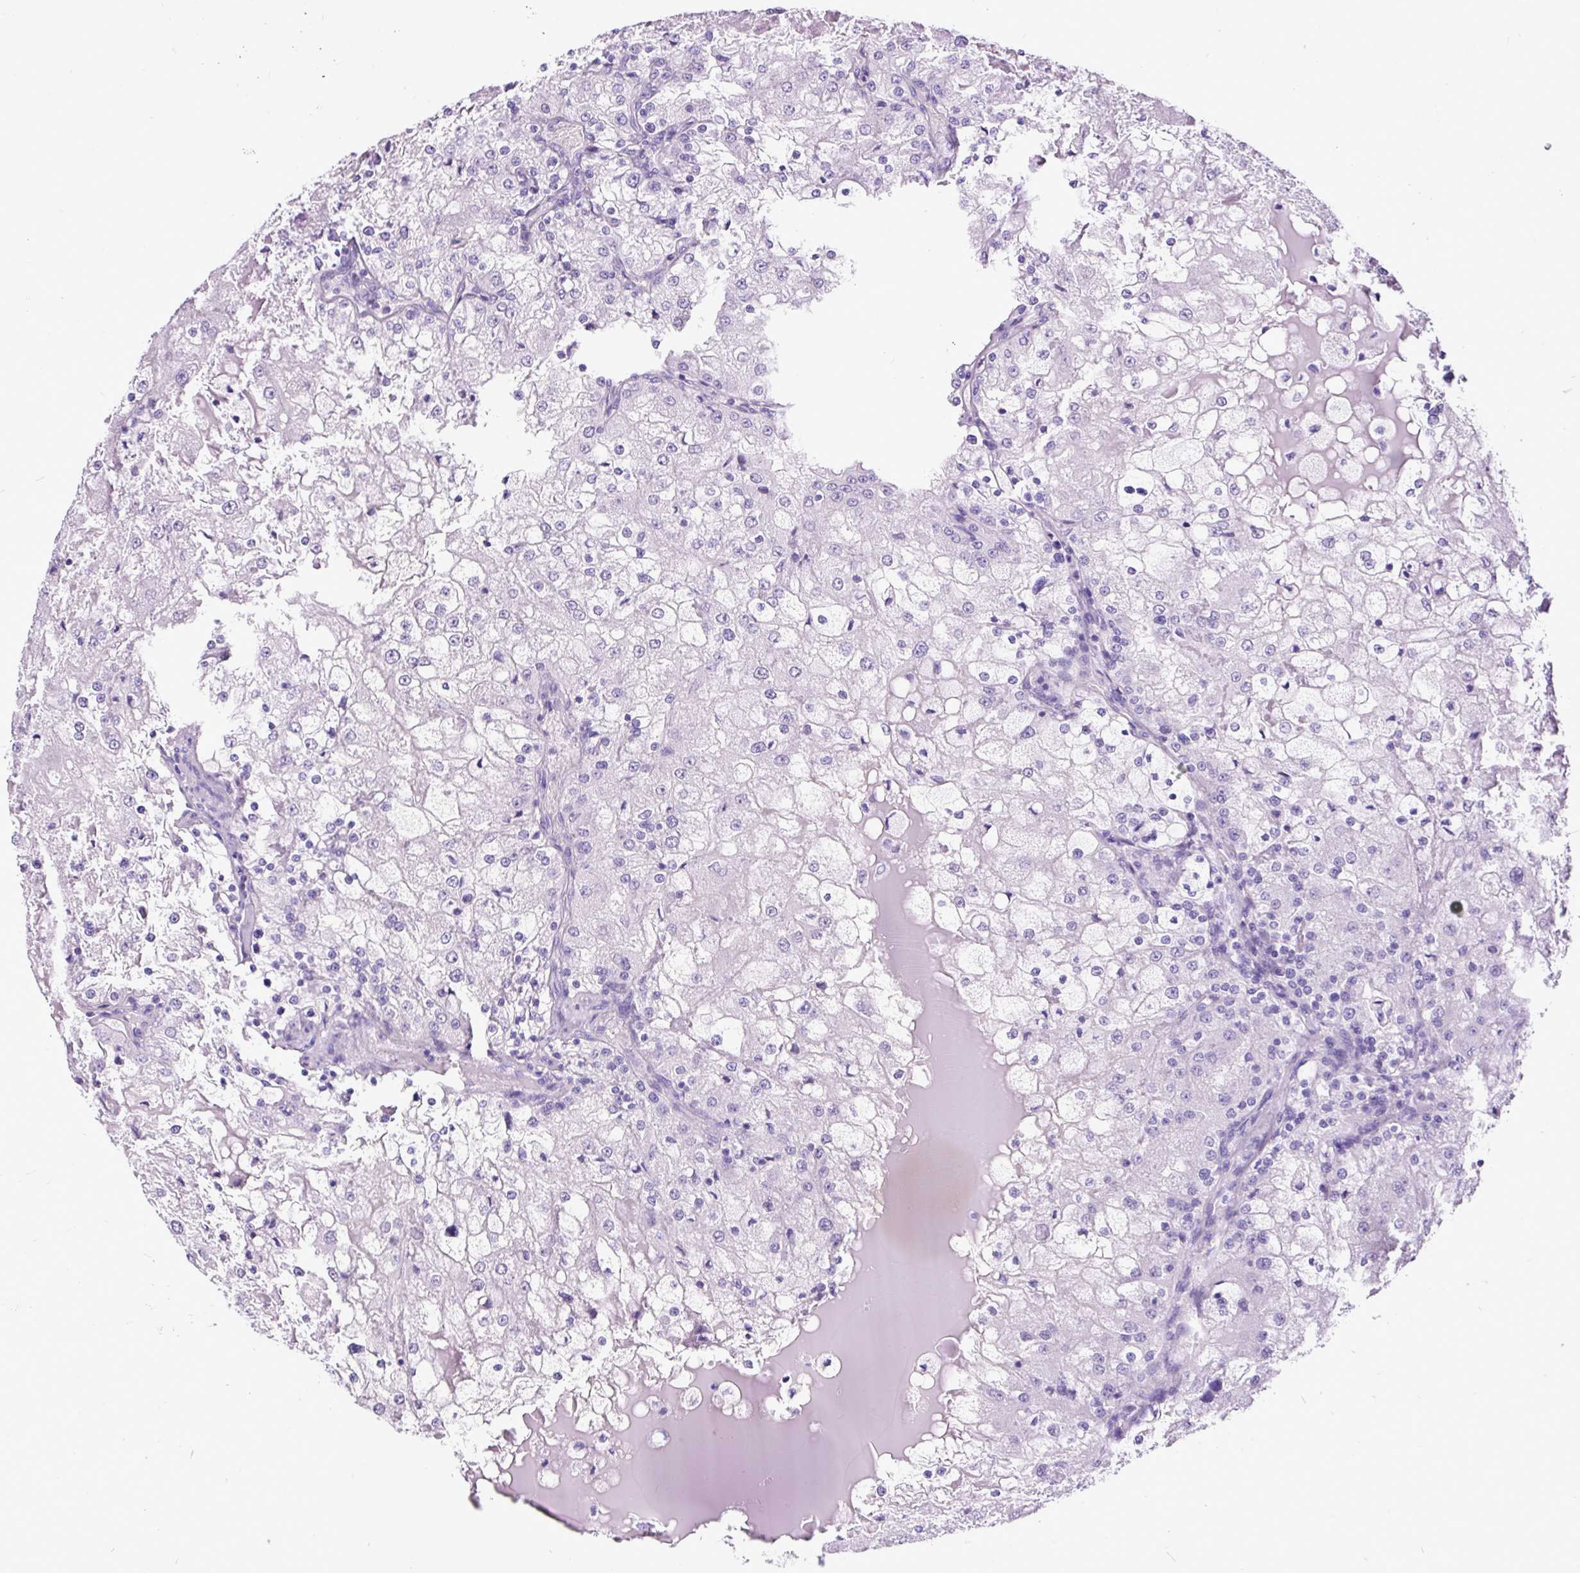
{"staining": {"intensity": "negative", "quantity": "none", "location": "none"}, "tissue": "renal cancer", "cell_type": "Tumor cells", "image_type": "cancer", "snomed": [{"axis": "morphology", "description": "Adenocarcinoma, NOS"}, {"axis": "topography", "description": "Kidney"}], "caption": "A photomicrograph of renal cancer (adenocarcinoma) stained for a protein exhibits no brown staining in tumor cells.", "gene": "CEL", "patient": {"sex": "female", "age": 74}}